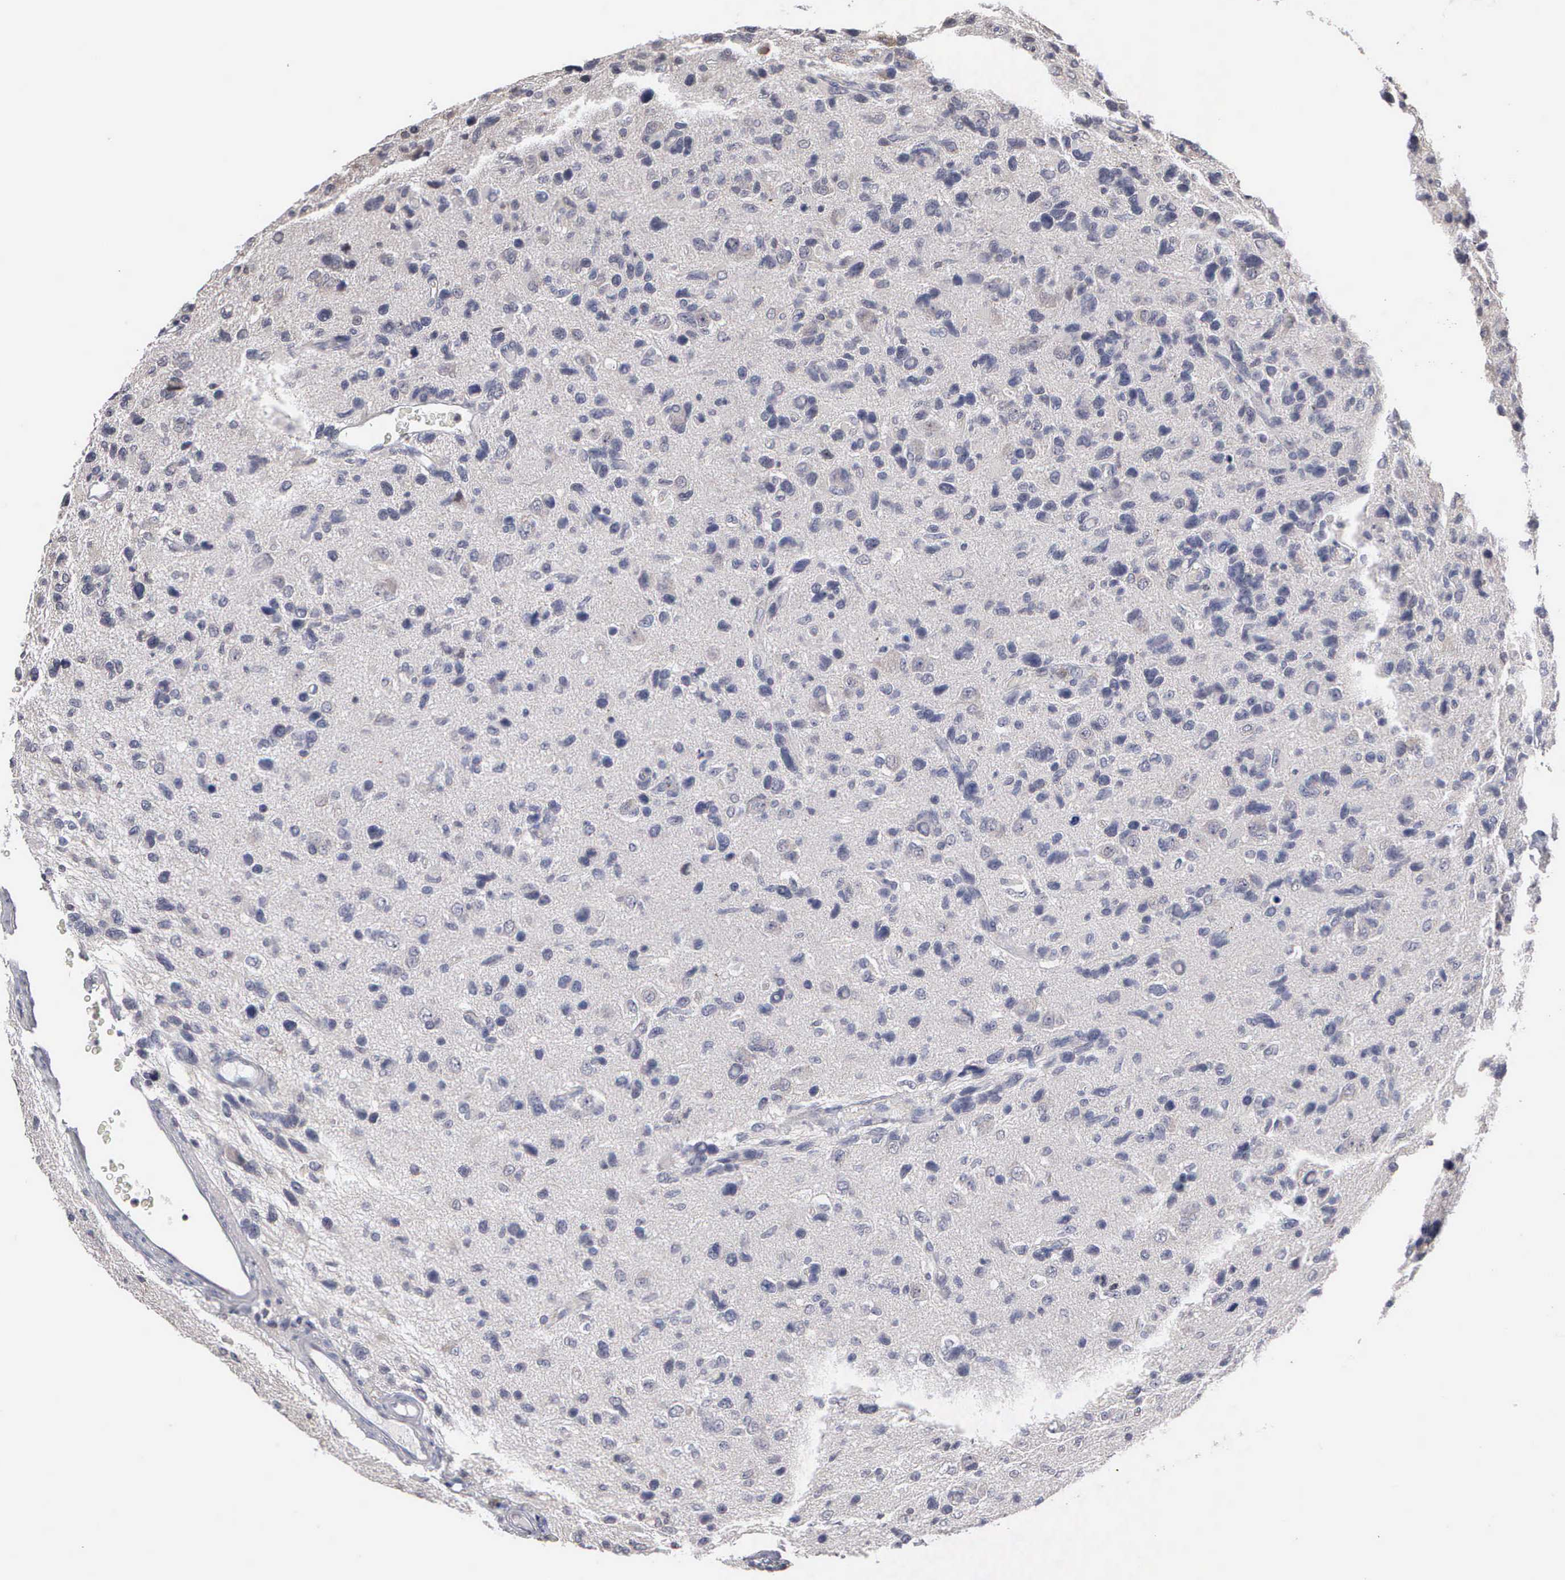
{"staining": {"intensity": "negative", "quantity": "none", "location": "none"}, "tissue": "glioma", "cell_type": "Tumor cells", "image_type": "cancer", "snomed": [{"axis": "morphology", "description": "Glioma, malignant, High grade"}, {"axis": "topography", "description": "Brain"}], "caption": "The IHC micrograph has no significant expression in tumor cells of malignant glioma (high-grade) tissue. (DAB (3,3'-diaminobenzidine) immunohistochemistry visualized using brightfield microscopy, high magnification).", "gene": "KDM6A", "patient": {"sex": "male", "age": 77}}